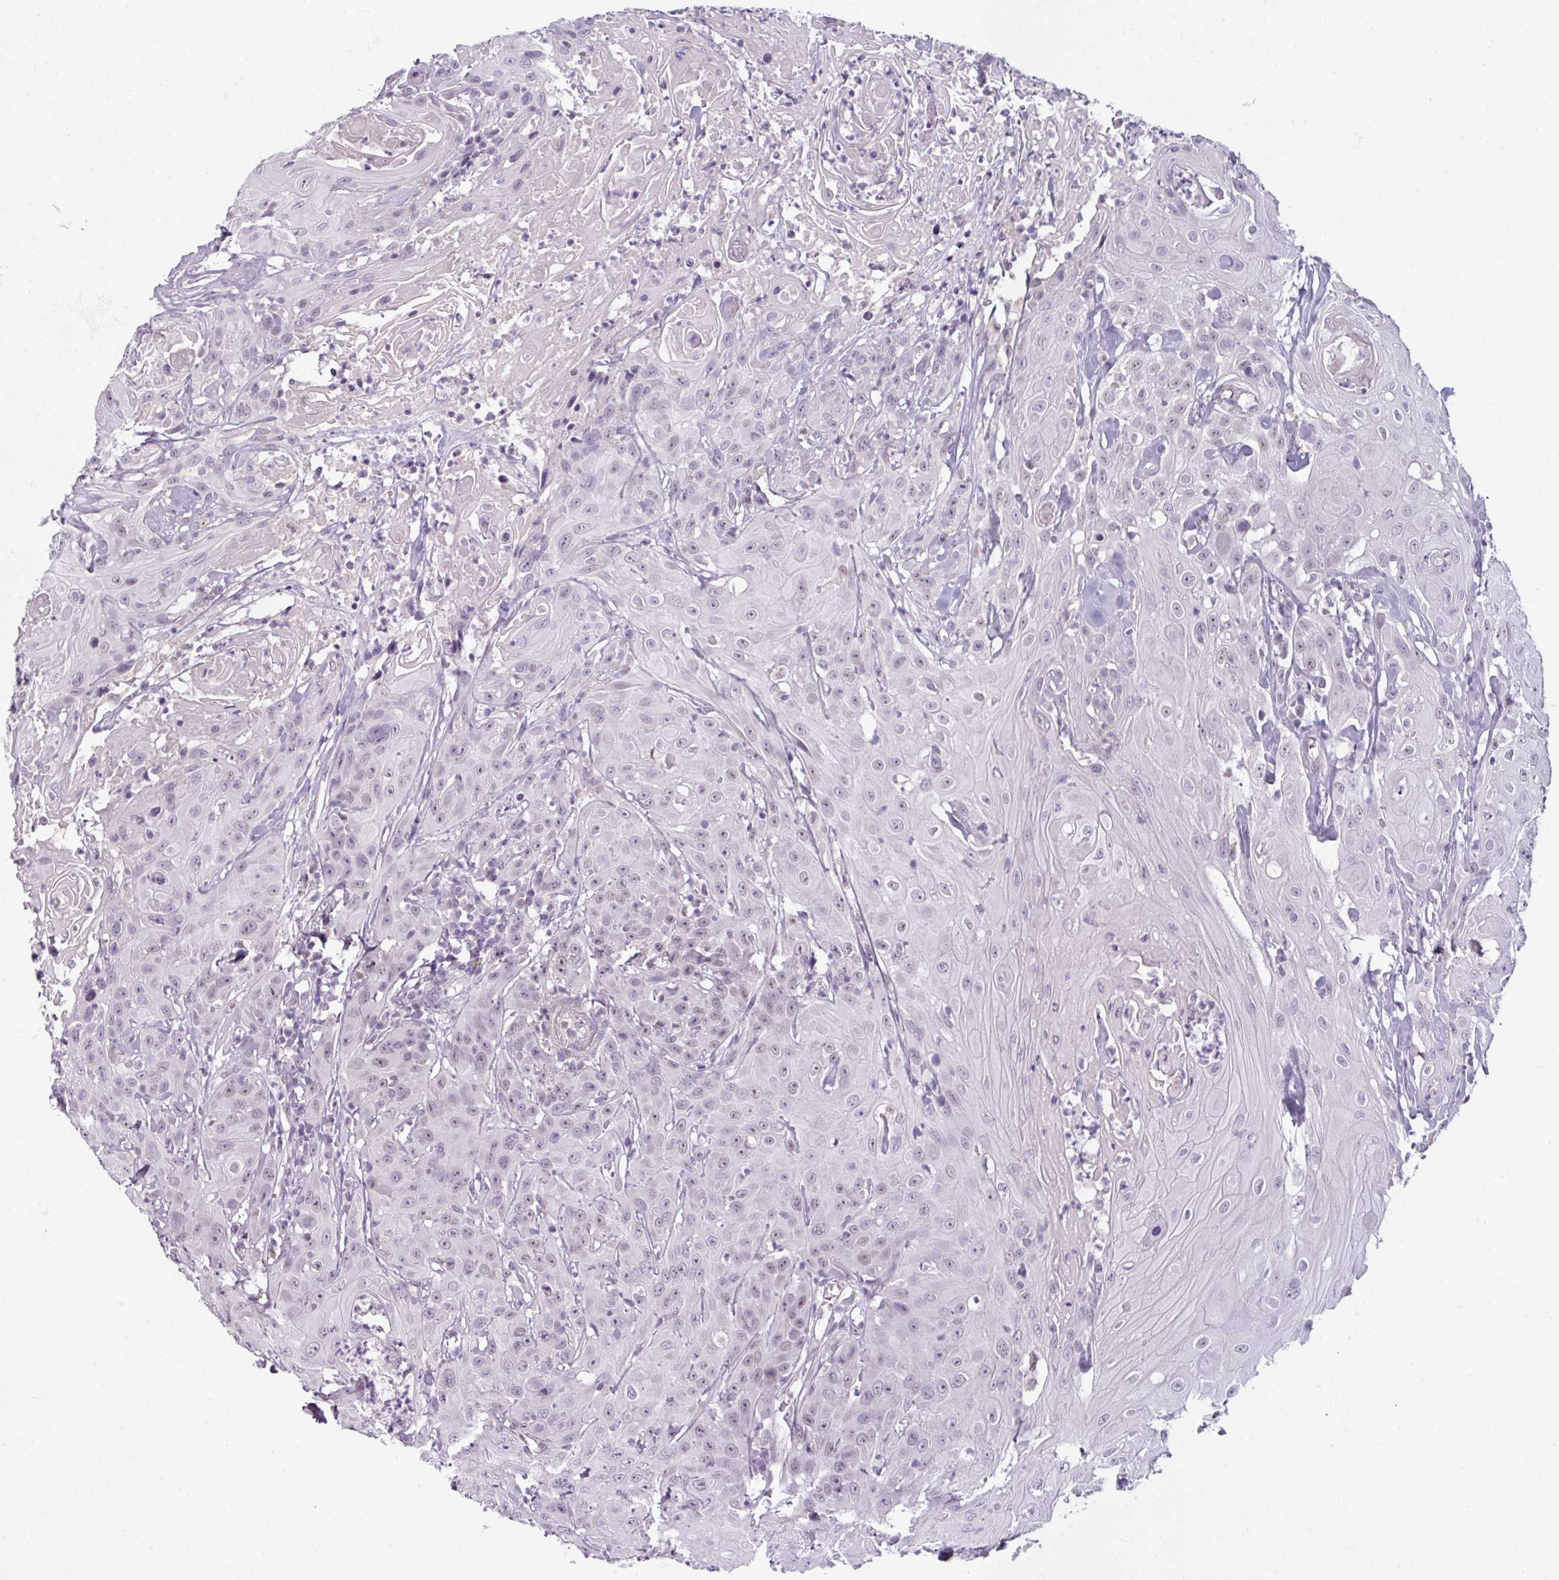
{"staining": {"intensity": "negative", "quantity": "none", "location": "none"}, "tissue": "head and neck cancer", "cell_type": "Tumor cells", "image_type": "cancer", "snomed": [{"axis": "morphology", "description": "Squamous cell carcinoma, NOS"}, {"axis": "topography", "description": "Skin"}, {"axis": "topography", "description": "Head-Neck"}], "caption": "This photomicrograph is of head and neck cancer stained with immunohistochemistry (IHC) to label a protein in brown with the nuclei are counter-stained blue. There is no staining in tumor cells. (DAB (3,3'-diaminobenzidine) IHC visualized using brightfield microscopy, high magnification).", "gene": "UVSSA", "patient": {"sex": "male", "age": 80}}